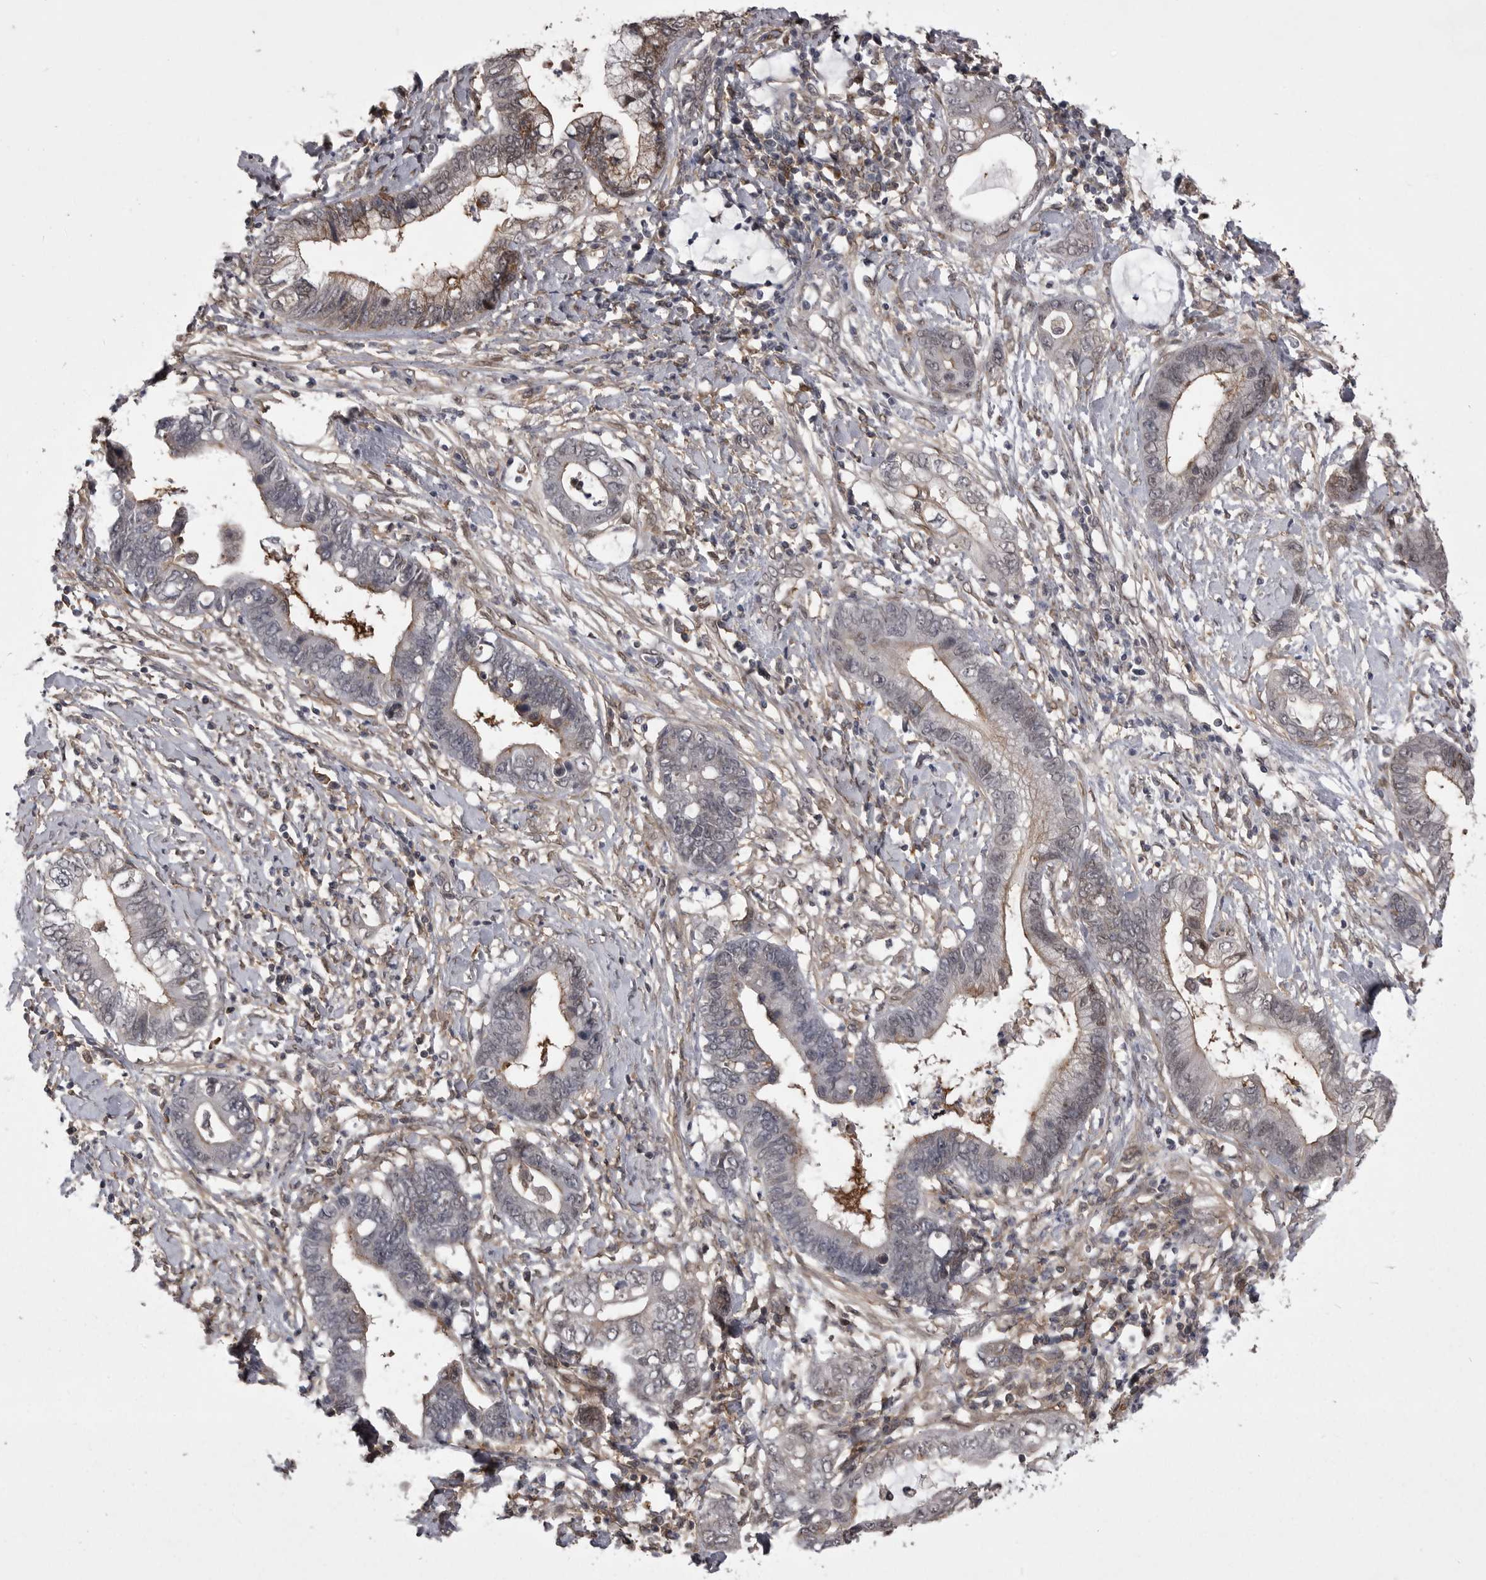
{"staining": {"intensity": "weak", "quantity": "25%-75%", "location": "cytoplasmic/membranous"}, "tissue": "cervical cancer", "cell_type": "Tumor cells", "image_type": "cancer", "snomed": [{"axis": "morphology", "description": "Adenocarcinoma, NOS"}, {"axis": "topography", "description": "Cervix"}], "caption": "Cervical cancer (adenocarcinoma) was stained to show a protein in brown. There is low levels of weak cytoplasmic/membranous expression in about 25%-75% of tumor cells.", "gene": "ABL1", "patient": {"sex": "female", "age": 44}}